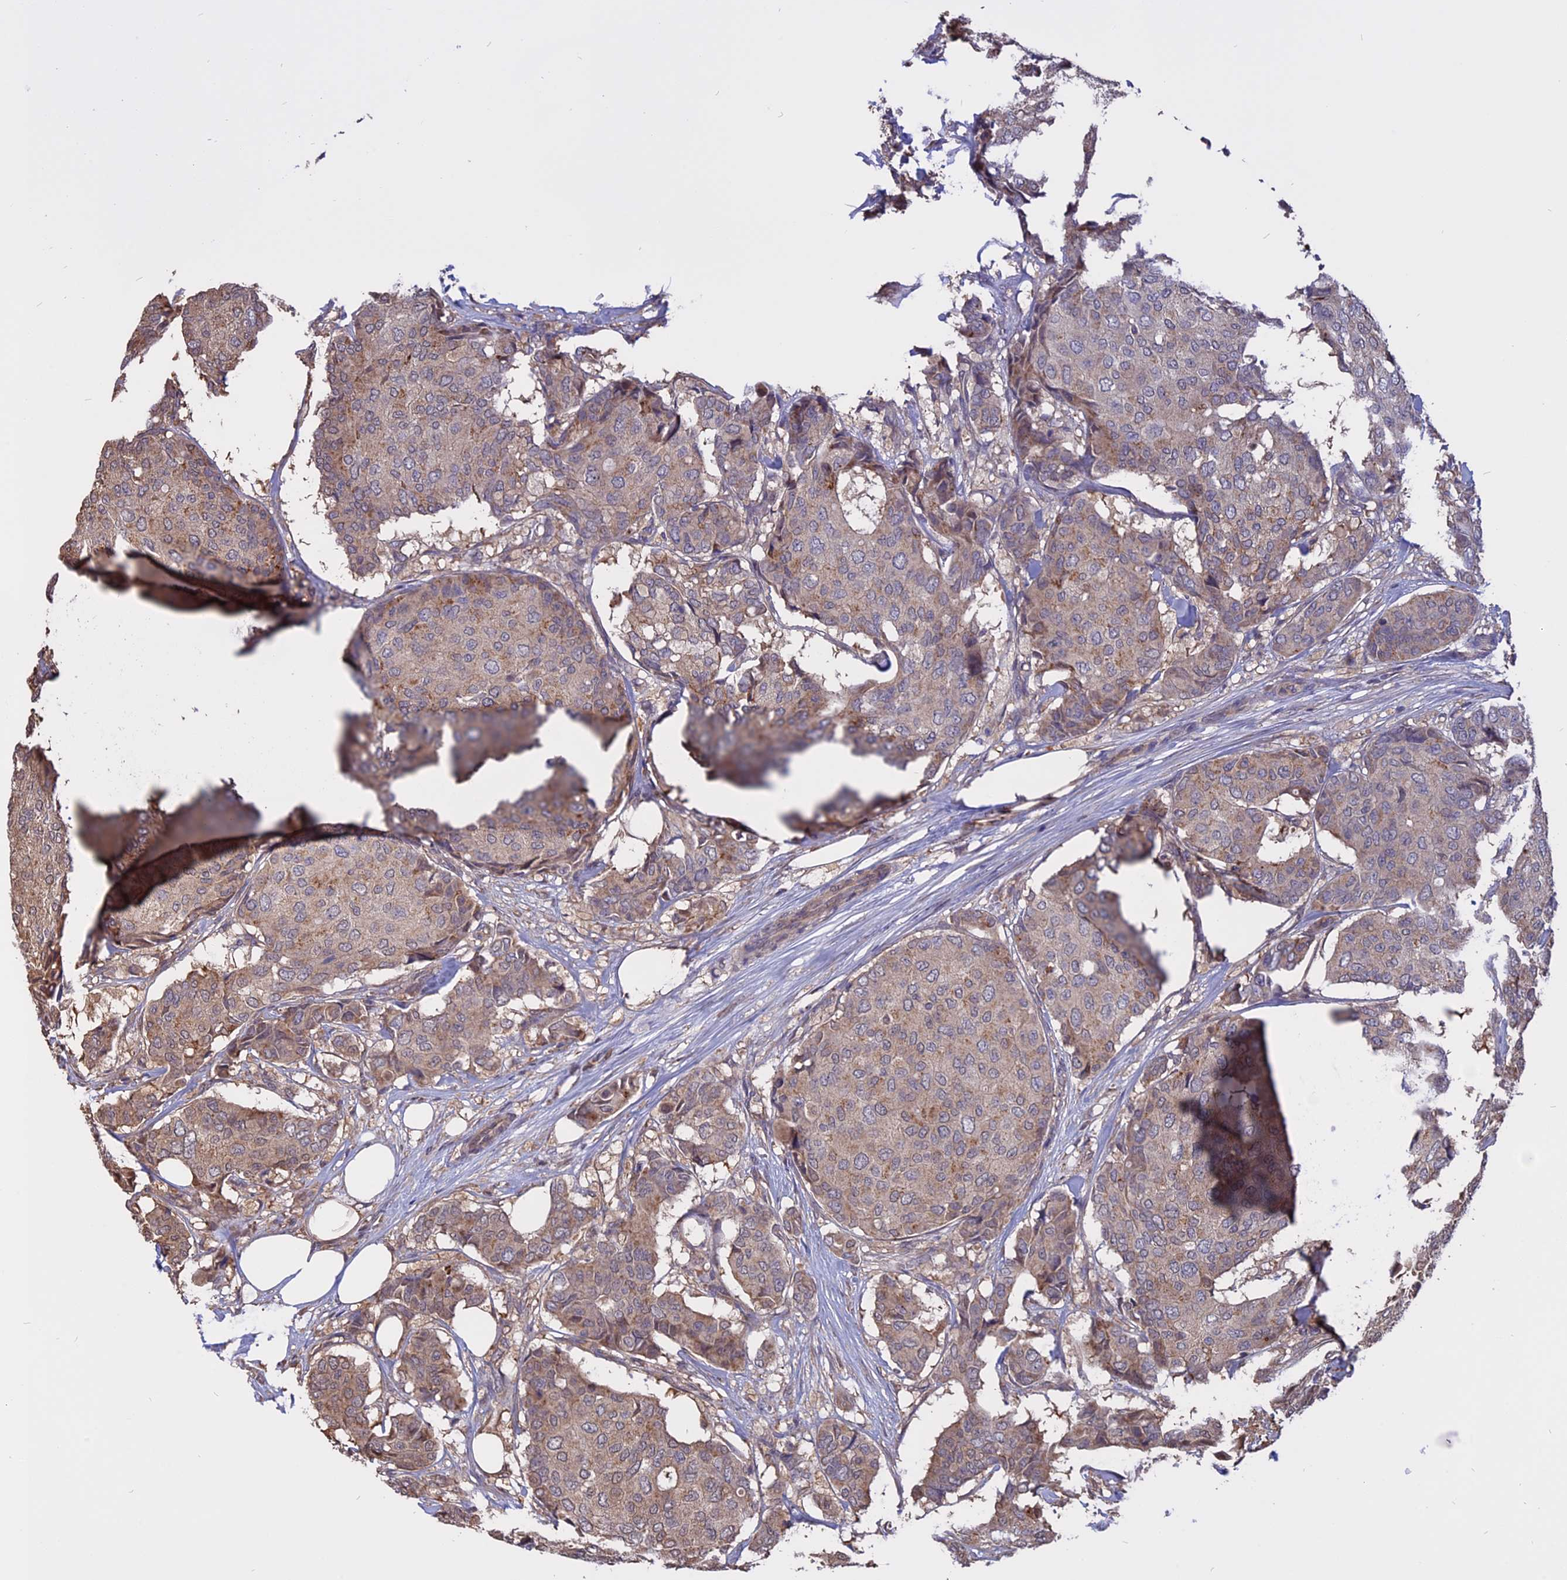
{"staining": {"intensity": "weak", "quantity": ">75%", "location": "cytoplasmic/membranous"}, "tissue": "breast cancer", "cell_type": "Tumor cells", "image_type": "cancer", "snomed": [{"axis": "morphology", "description": "Duct carcinoma"}, {"axis": "topography", "description": "Breast"}], "caption": "Tumor cells reveal weak cytoplasmic/membranous positivity in about >75% of cells in intraductal carcinoma (breast).", "gene": "CARMIL2", "patient": {"sex": "female", "age": 75}}